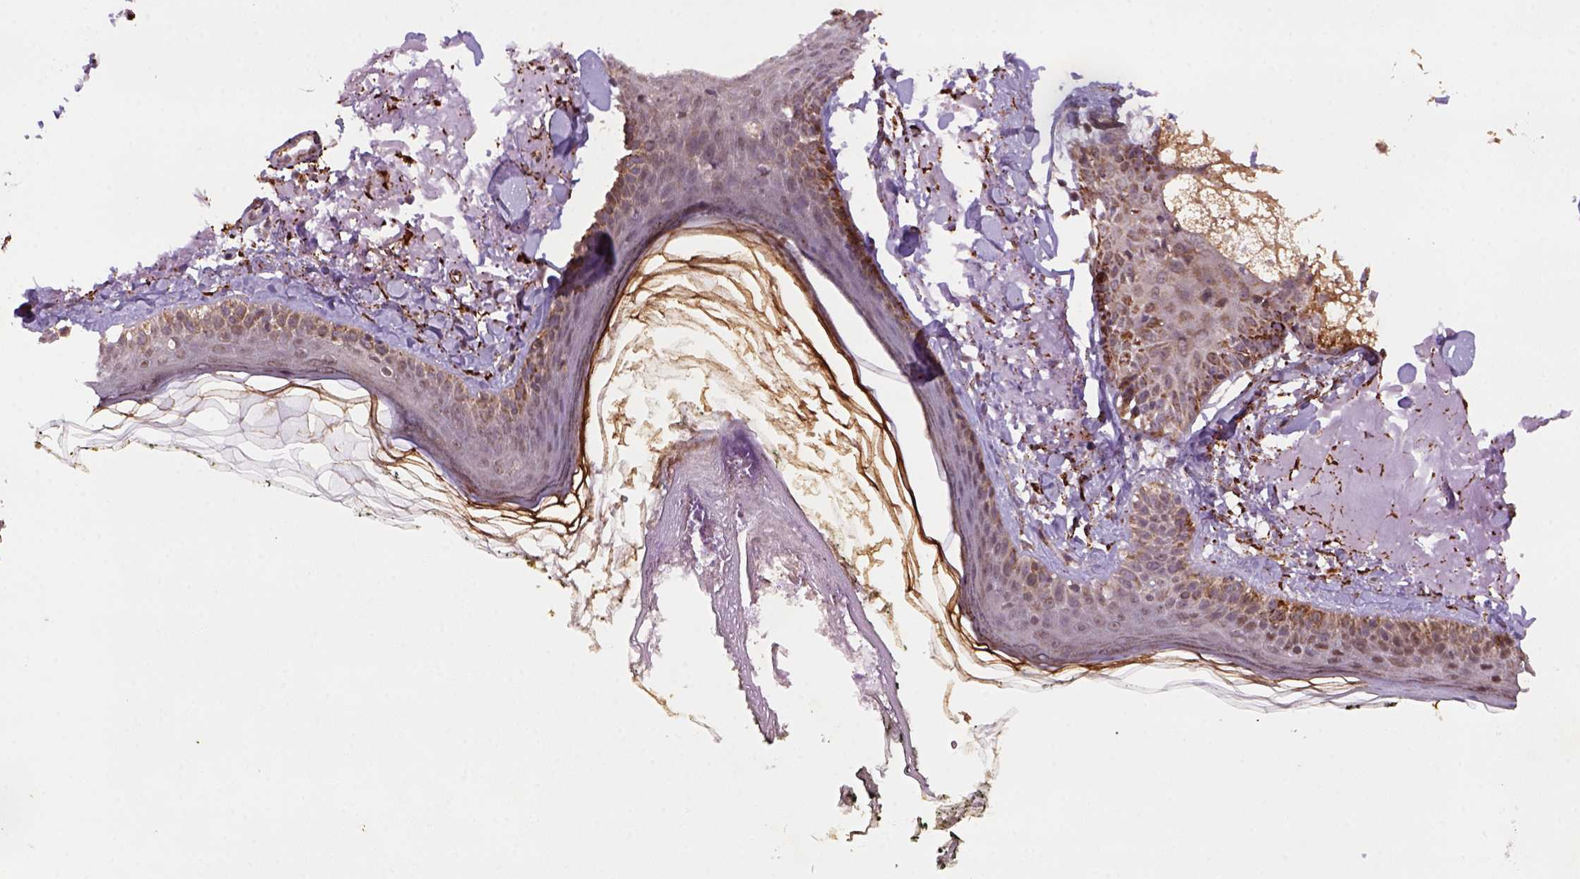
{"staining": {"intensity": "strong", "quantity": ">75%", "location": "cytoplasmic/membranous"}, "tissue": "skin", "cell_type": "Fibroblasts", "image_type": "normal", "snomed": [{"axis": "morphology", "description": "Normal tissue, NOS"}, {"axis": "topography", "description": "Skin"}], "caption": "Skin stained for a protein (brown) exhibits strong cytoplasmic/membranous positive expression in about >75% of fibroblasts.", "gene": "FZD7", "patient": {"sex": "male", "age": 76}}